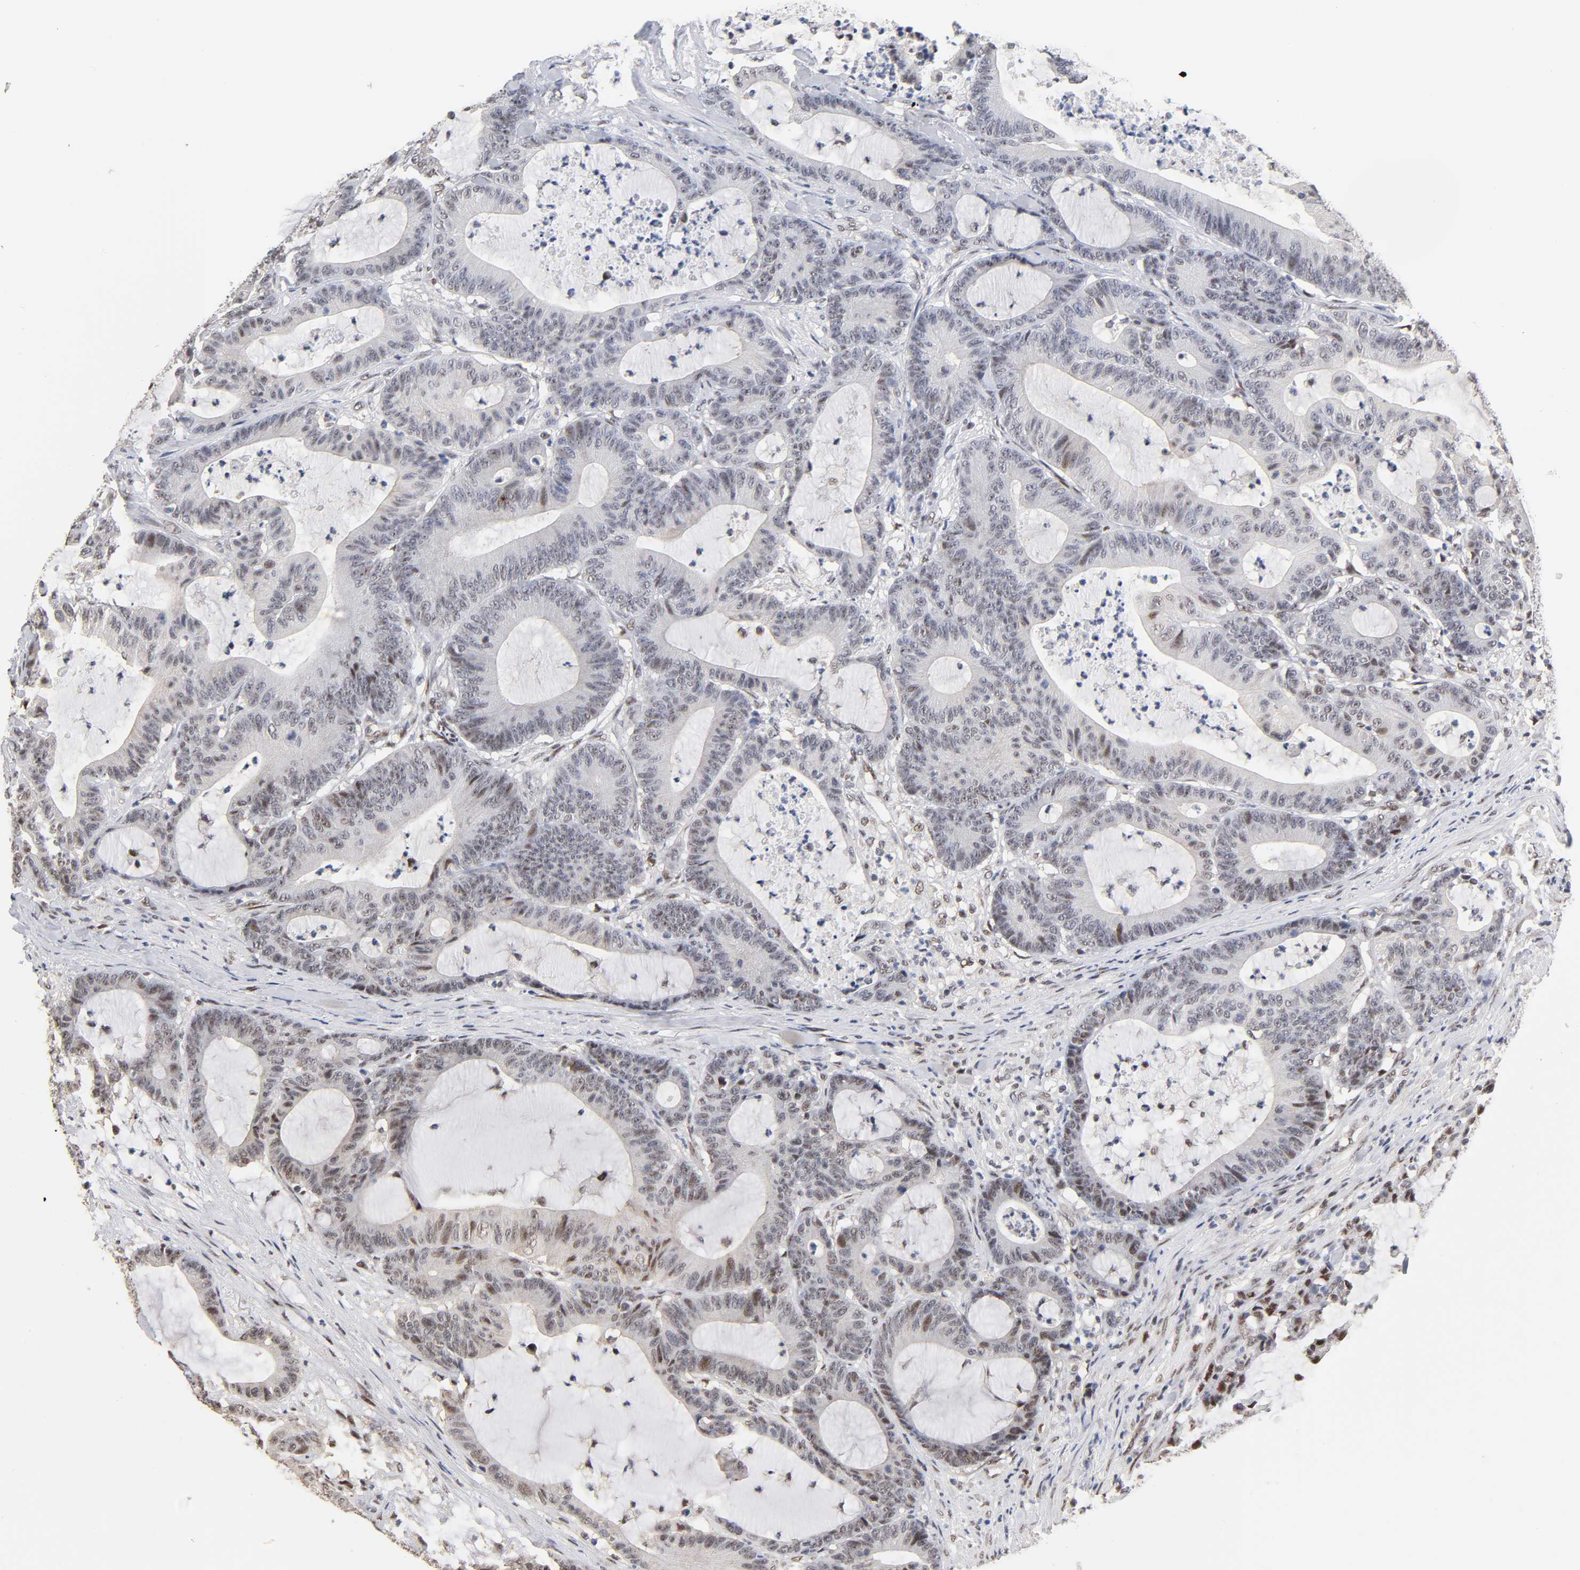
{"staining": {"intensity": "moderate", "quantity": "25%-75%", "location": "nuclear"}, "tissue": "colorectal cancer", "cell_type": "Tumor cells", "image_type": "cancer", "snomed": [{"axis": "morphology", "description": "Adenocarcinoma, NOS"}, {"axis": "topography", "description": "Colon"}], "caption": "A brown stain shows moderate nuclear positivity of a protein in adenocarcinoma (colorectal) tumor cells. (Stains: DAB in brown, nuclei in blue, Microscopy: brightfield microscopy at high magnification).", "gene": "TP53RK", "patient": {"sex": "female", "age": 84}}